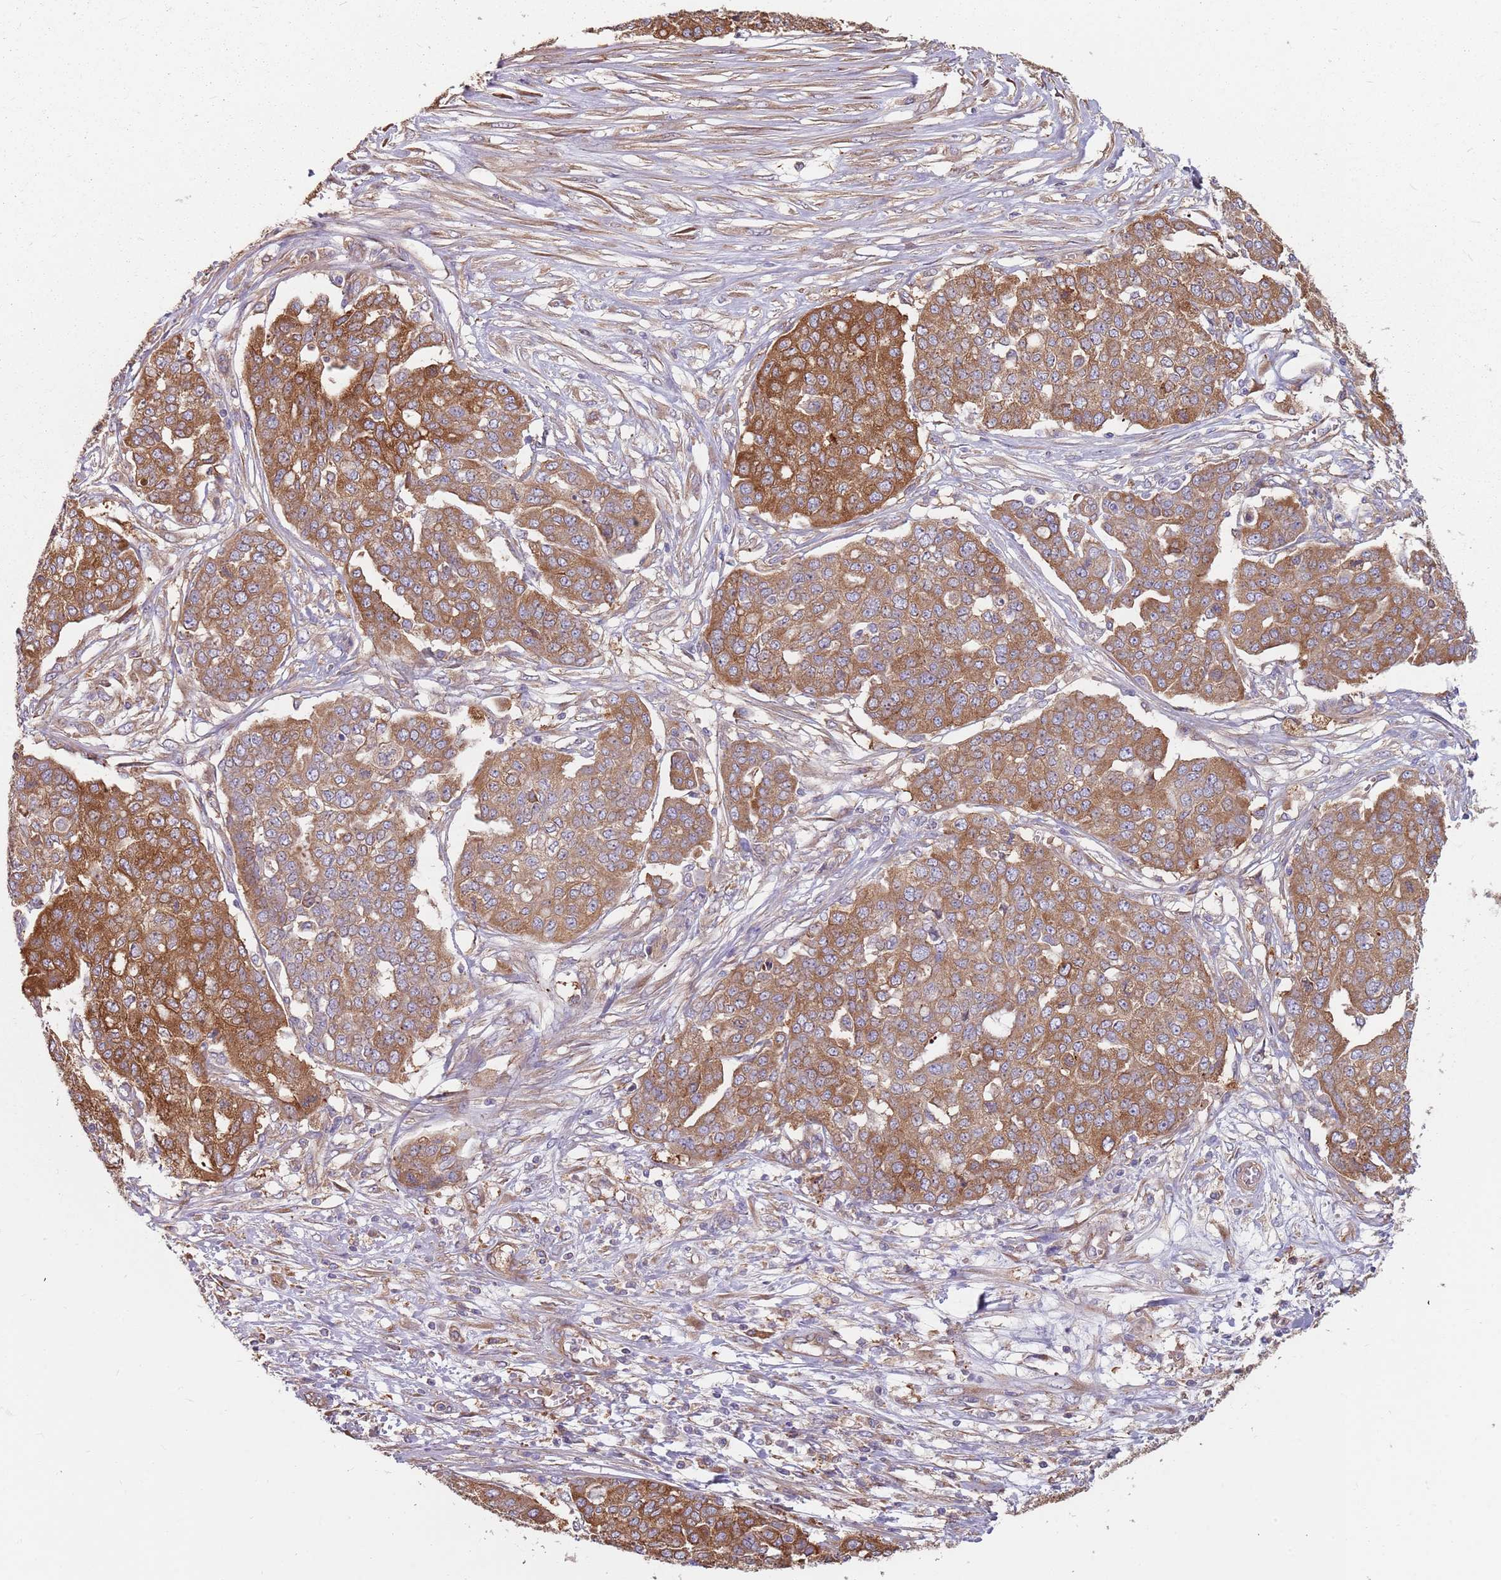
{"staining": {"intensity": "moderate", "quantity": ">75%", "location": "cytoplasmic/membranous"}, "tissue": "ovarian cancer", "cell_type": "Tumor cells", "image_type": "cancer", "snomed": [{"axis": "morphology", "description": "Cystadenocarcinoma, serous, NOS"}, {"axis": "topography", "description": "Soft tissue"}, {"axis": "topography", "description": "Ovary"}], "caption": "Immunohistochemical staining of human ovarian serous cystadenocarcinoma shows medium levels of moderate cytoplasmic/membranous protein positivity in approximately >75% of tumor cells.", "gene": "SPDL1", "patient": {"sex": "female", "age": 57}}